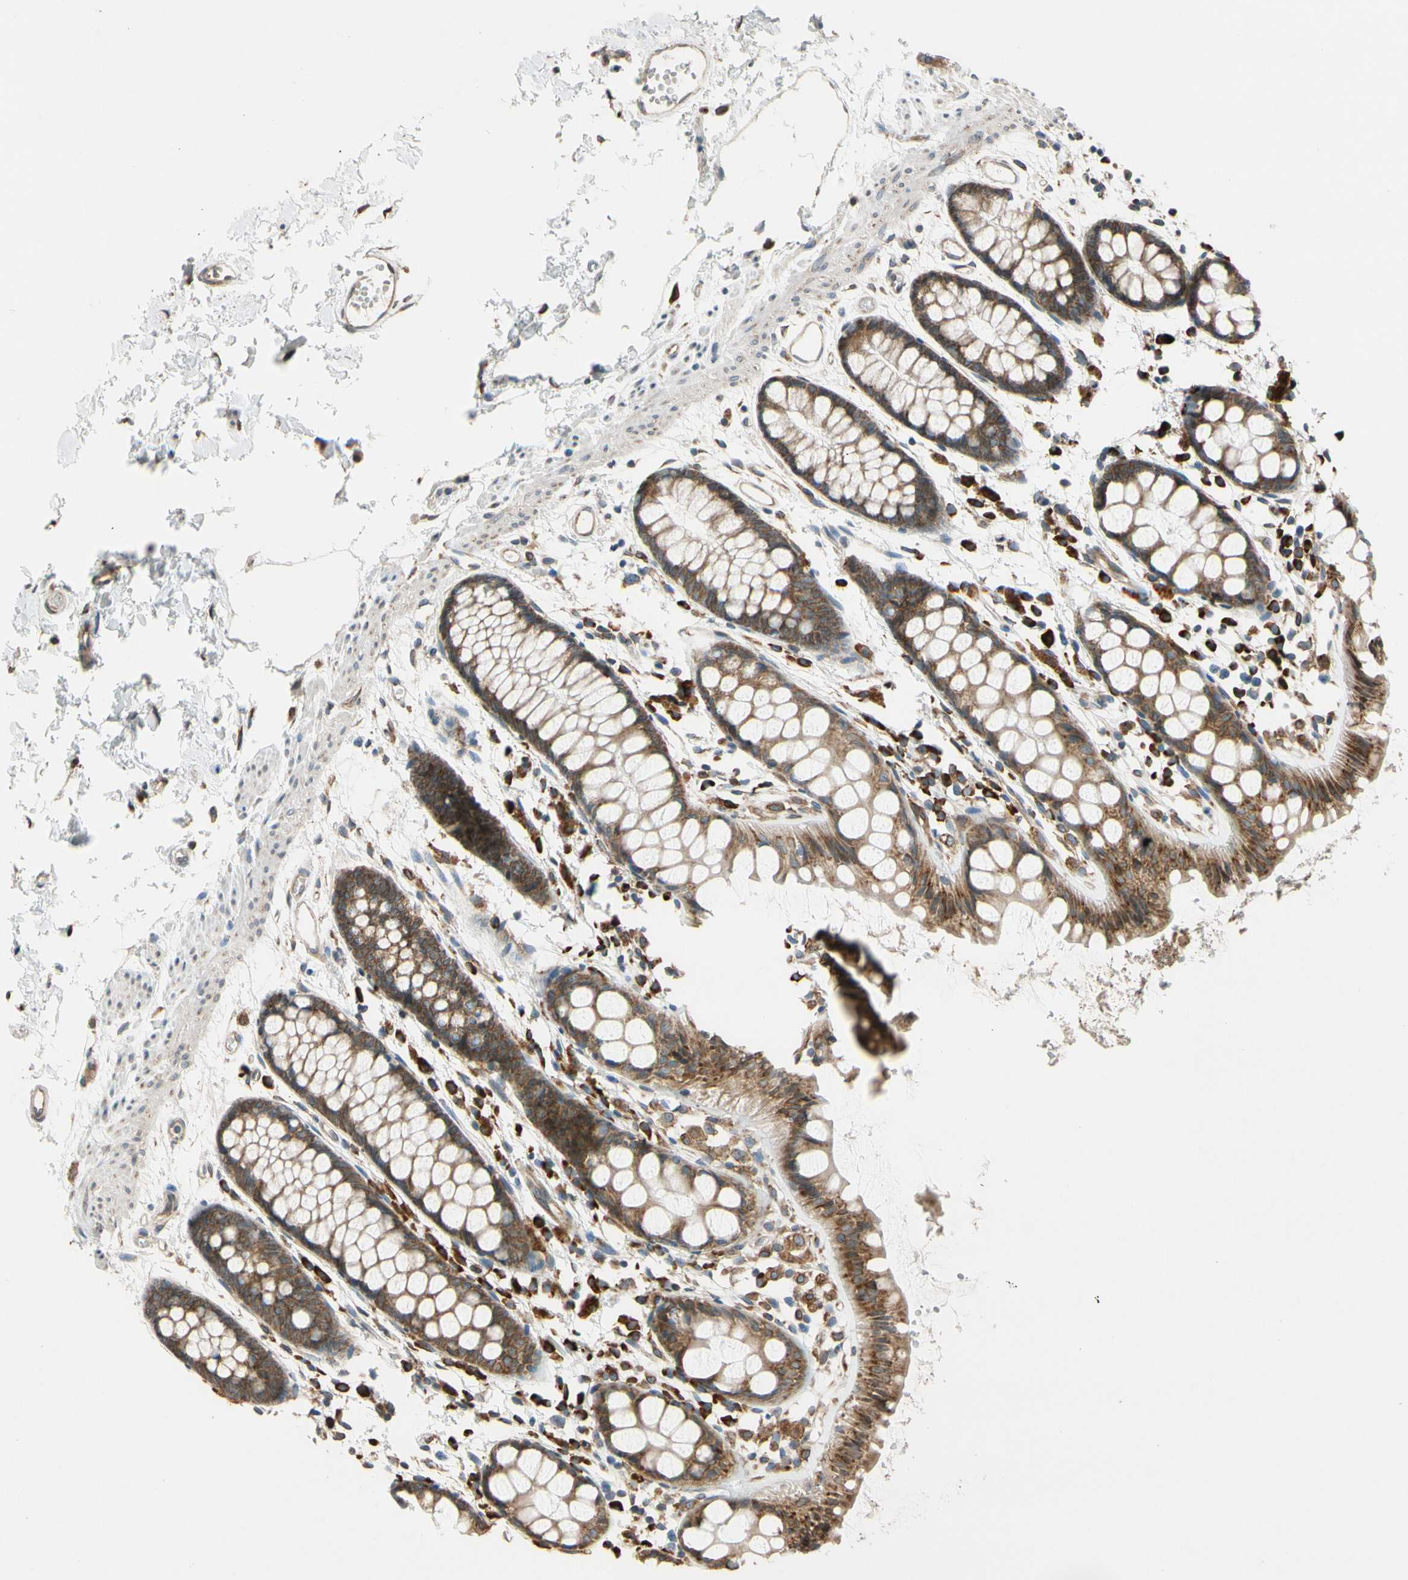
{"staining": {"intensity": "strong", "quantity": ">75%", "location": "cytoplasmic/membranous"}, "tissue": "rectum", "cell_type": "Glandular cells", "image_type": "normal", "snomed": [{"axis": "morphology", "description": "Normal tissue, NOS"}, {"axis": "topography", "description": "Rectum"}], "caption": "A high amount of strong cytoplasmic/membranous expression is identified in approximately >75% of glandular cells in unremarkable rectum. Nuclei are stained in blue.", "gene": "RPN2", "patient": {"sex": "female", "age": 66}}